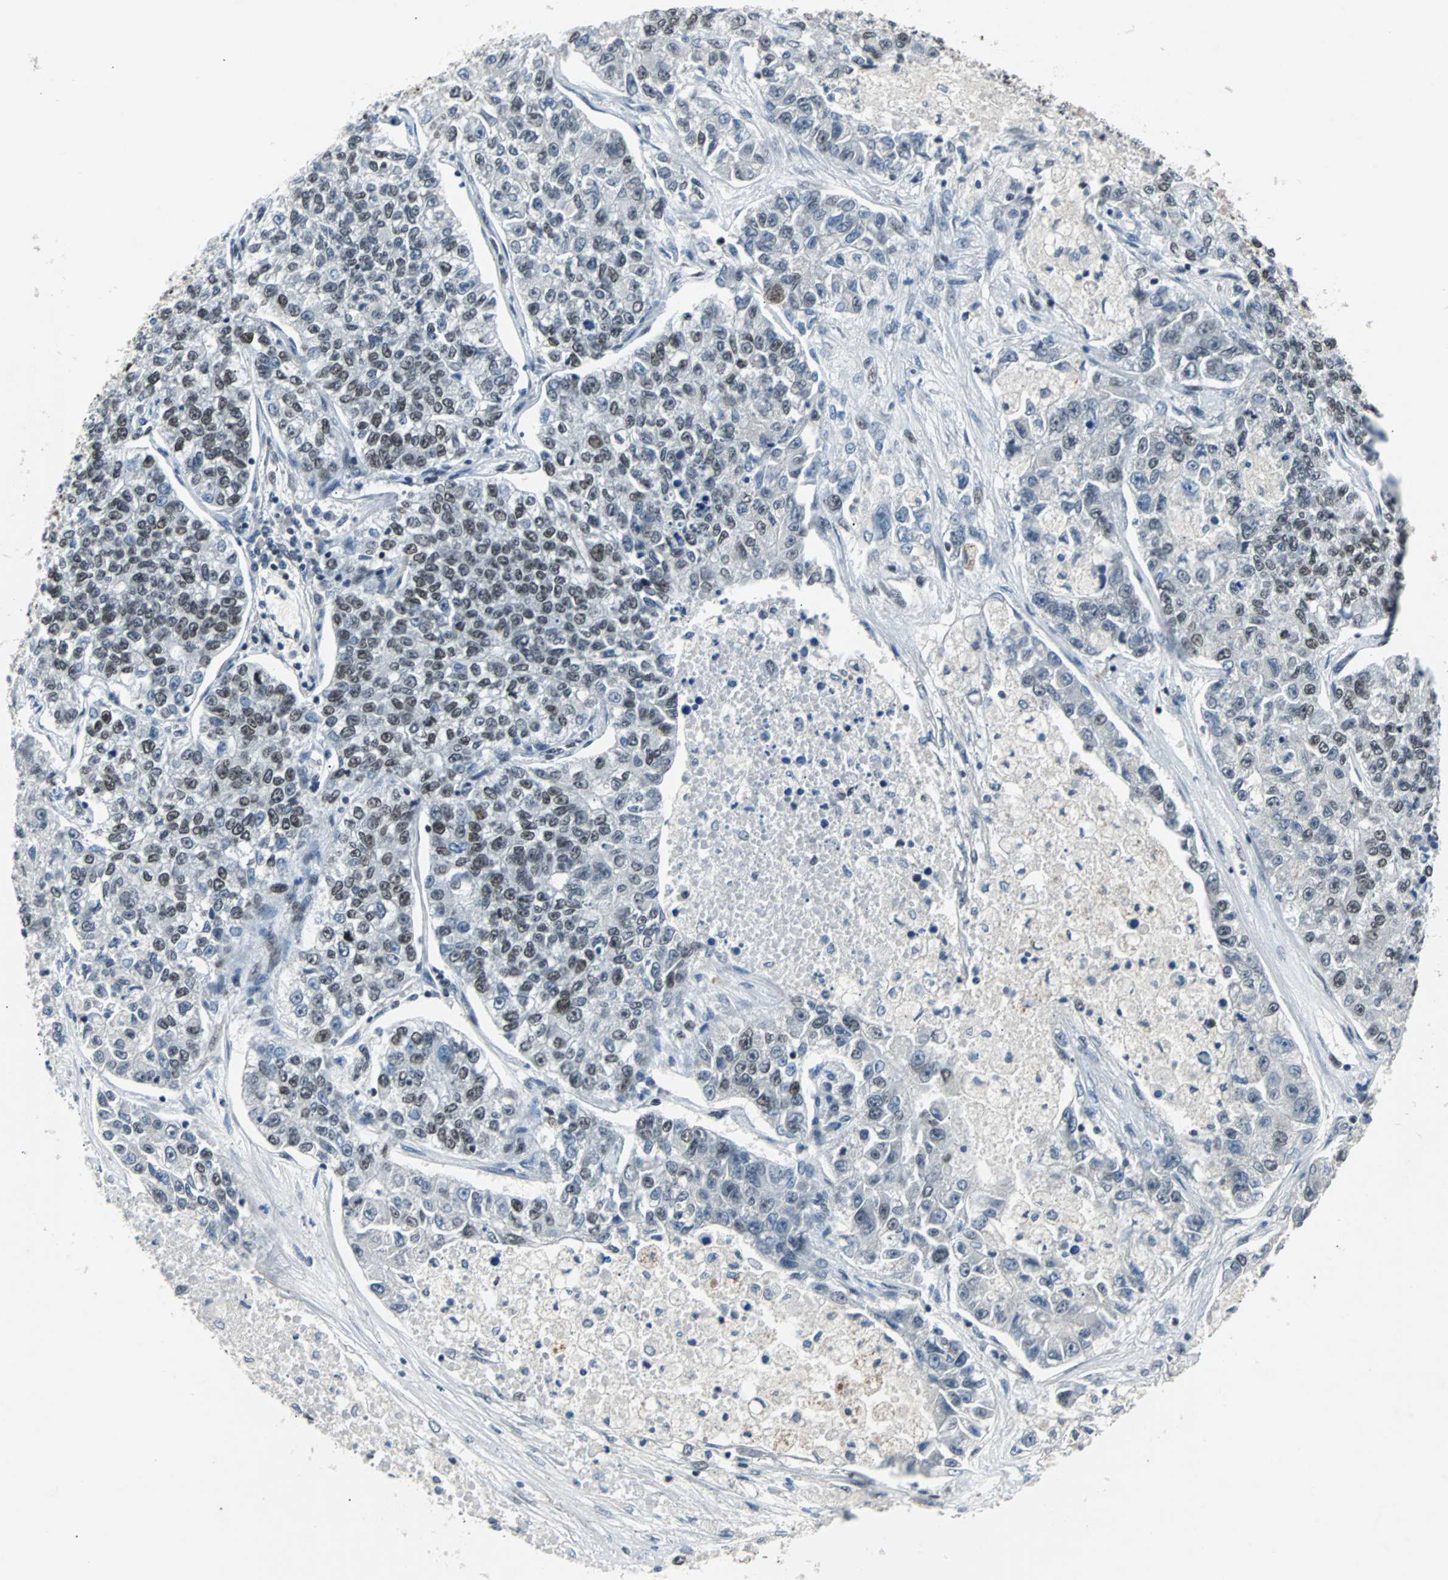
{"staining": {"intensity": "moderate", "quantity": "25%-75%", "location": "nuclear"}, "tissue": "lung cancer", "cell_type": "Tumor cells", "image_type": "cancer", "snomed": [{"axis": "morphology", "description": "Adenocarcinoma, NOS"}, {"axis": "topography", "description": "Lung"}], "caption": "Tumor cells exhibit moderate nuclear expression in about 25%-75% of cells in adenocarcinoma (lung).", "gene": "GATAD2A", "patient": {"sex": "male", "age": 49}}